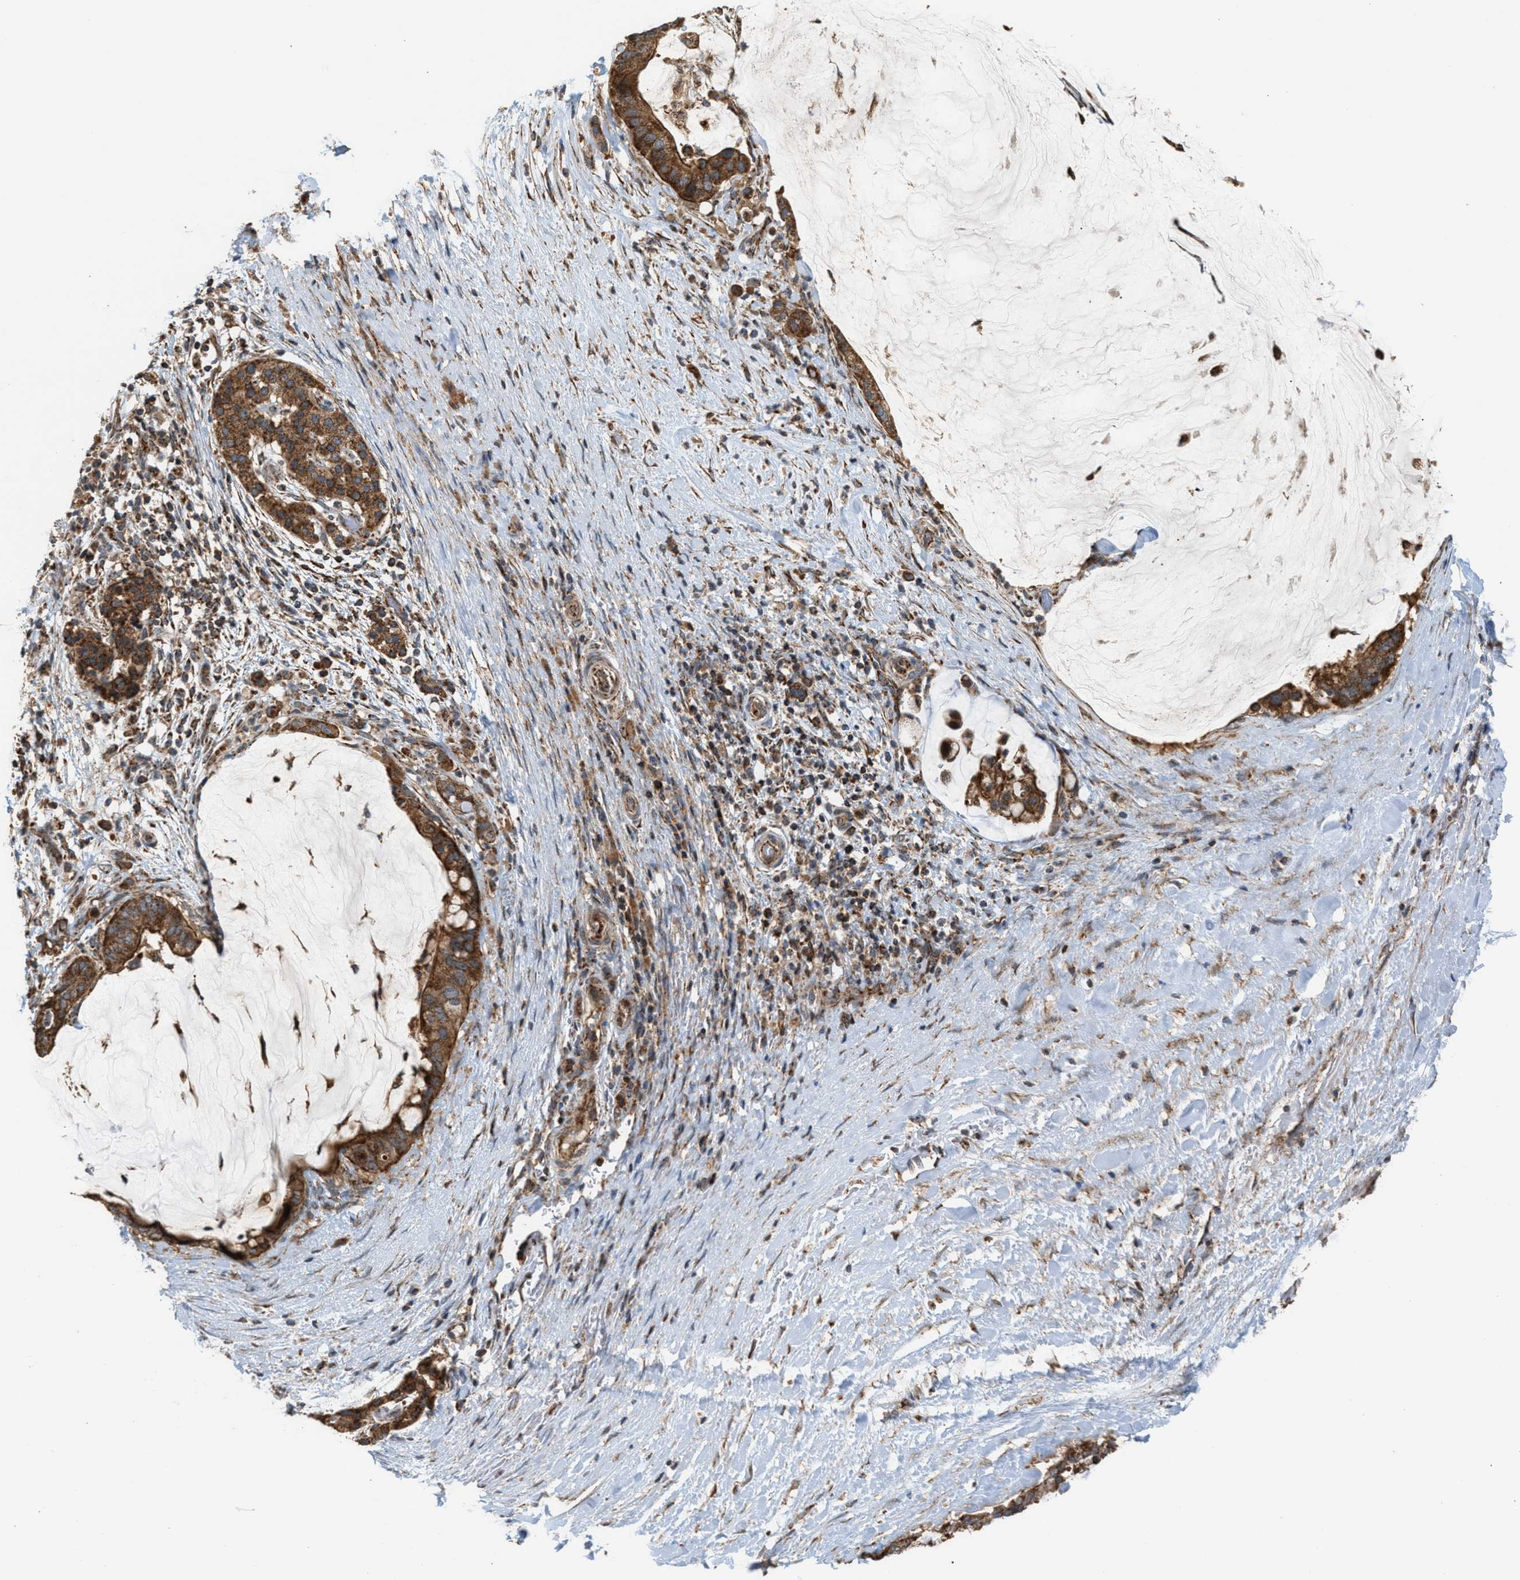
{"staining": {"intensity": "strong", "quantity": ">75%", "location": "cytoplasmic/membranous"}, "tissue": "pancreatic cancer", "cell_type": "Tumor cells", "image_type": "cancer", "snomed": [{"axis": "morphology", "description": "Adenocarcinoma, NOS"}, {"axis": "topography", "description": "Pancreas"}], "caption": "Immunohistochemical staining of human pancreatic cancer (adenocarcinoma) demonstrates high levels of strong cytoplasmic/membranous expression in approximately >75% of tumor cells.", "gene": "SGSM2", "patient": {"sex": "male", "age": 41}}